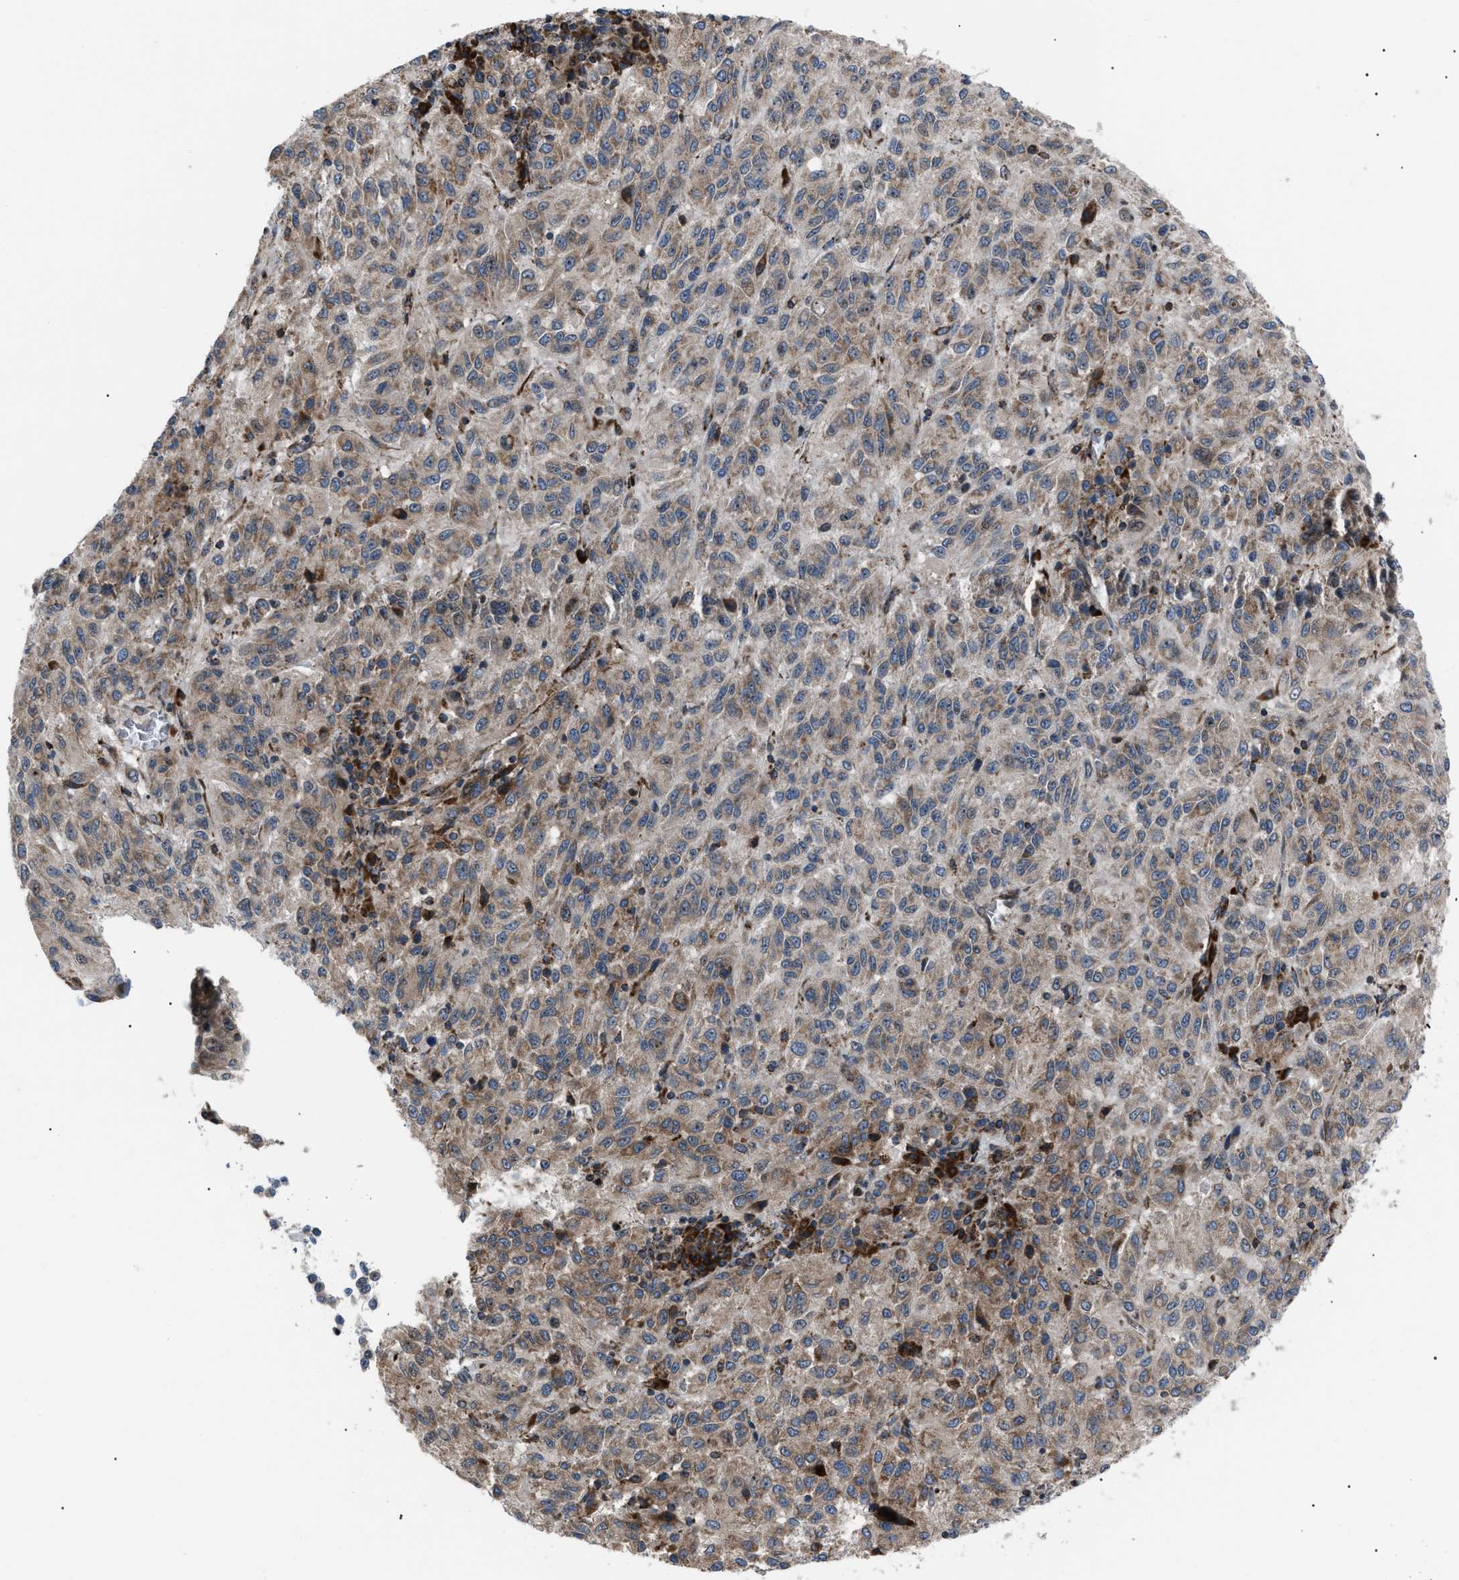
{"staining": {"intensity": "moderate", "quantity": ">75%", "location": "cytoplasmic/membranous"}, "tissue": "melanoma", "cell_type": "Tumor cells", "image_type": "cancer", "snomed": [{"axis": "morphology", "description": "Malignant melanoma, Metastatic site"}, {"axis": "topography", "description": "Lung"}], "caption": "High-power microscopy captured an IHC histopathology image of melanoma, revealing moderate cytoplasmic/membranous expression in approximately >75% of tumor cells.", "gene": "AGO2", "patient": {"sex": "male", "age": 64}}